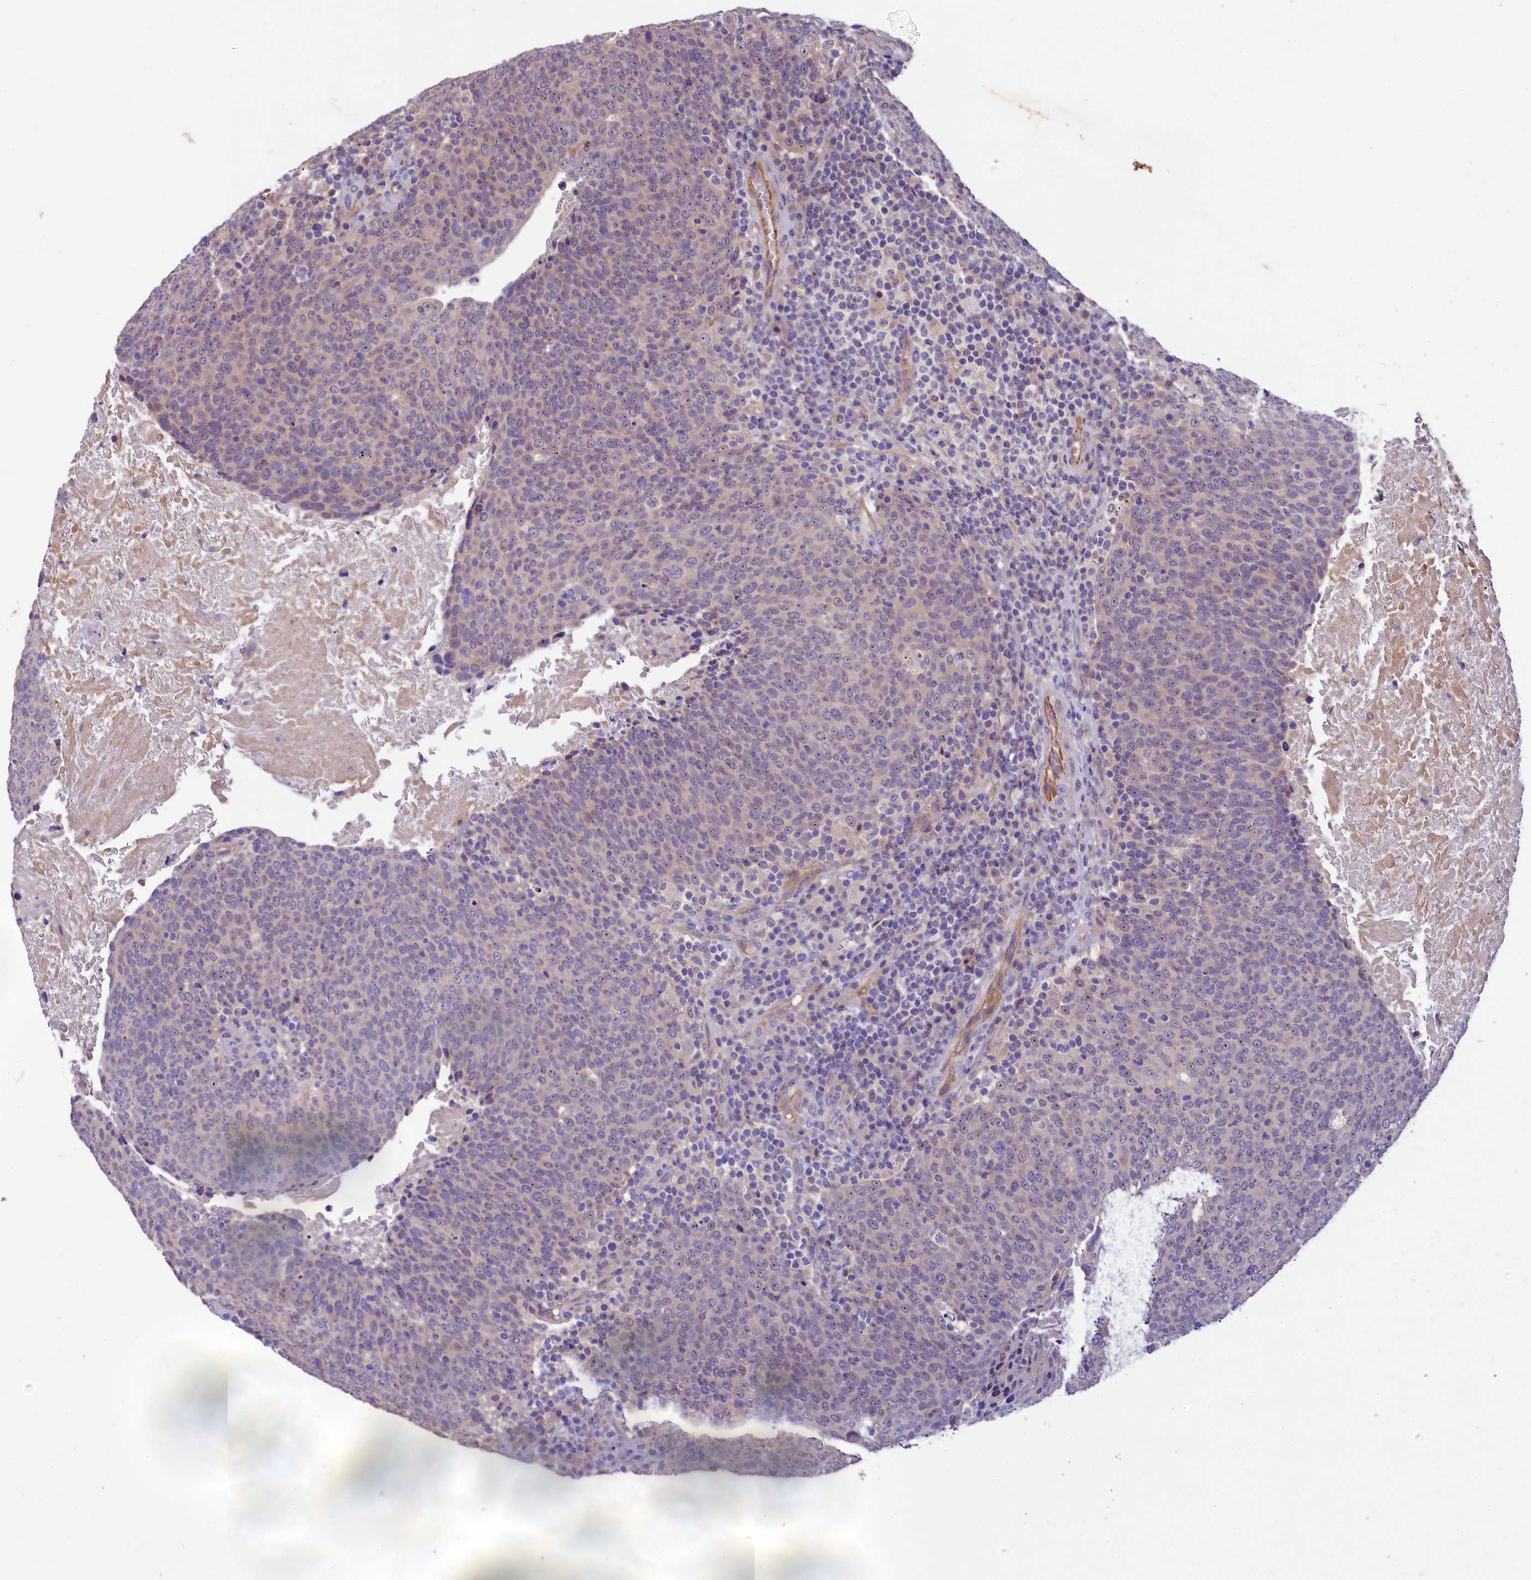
{"staining": {"intensity": "negative", "quantity": "none", "location": "none"}, "tissue": "head and neck cancer", "cell_type": "Tumor cells", "image_type": "cancer", "snomed": [{"axis": "morphology", "description": "Squamous cell carcinoma, NOS"}, {"axis": "morphology", "description": "Squamous cell carcinoma, metastatic, NOS"}, {"axis": "topography", "description": "Lymph node"}, {"axis": "topography", "description": "Head-Neck"}], "caption": "The micrograph exhibits no significant expression in tumor cells of squamous cell carcinoma (head and neck).", "gene": "UBXN6", "patient": {"sex": "male", "age": 62}}